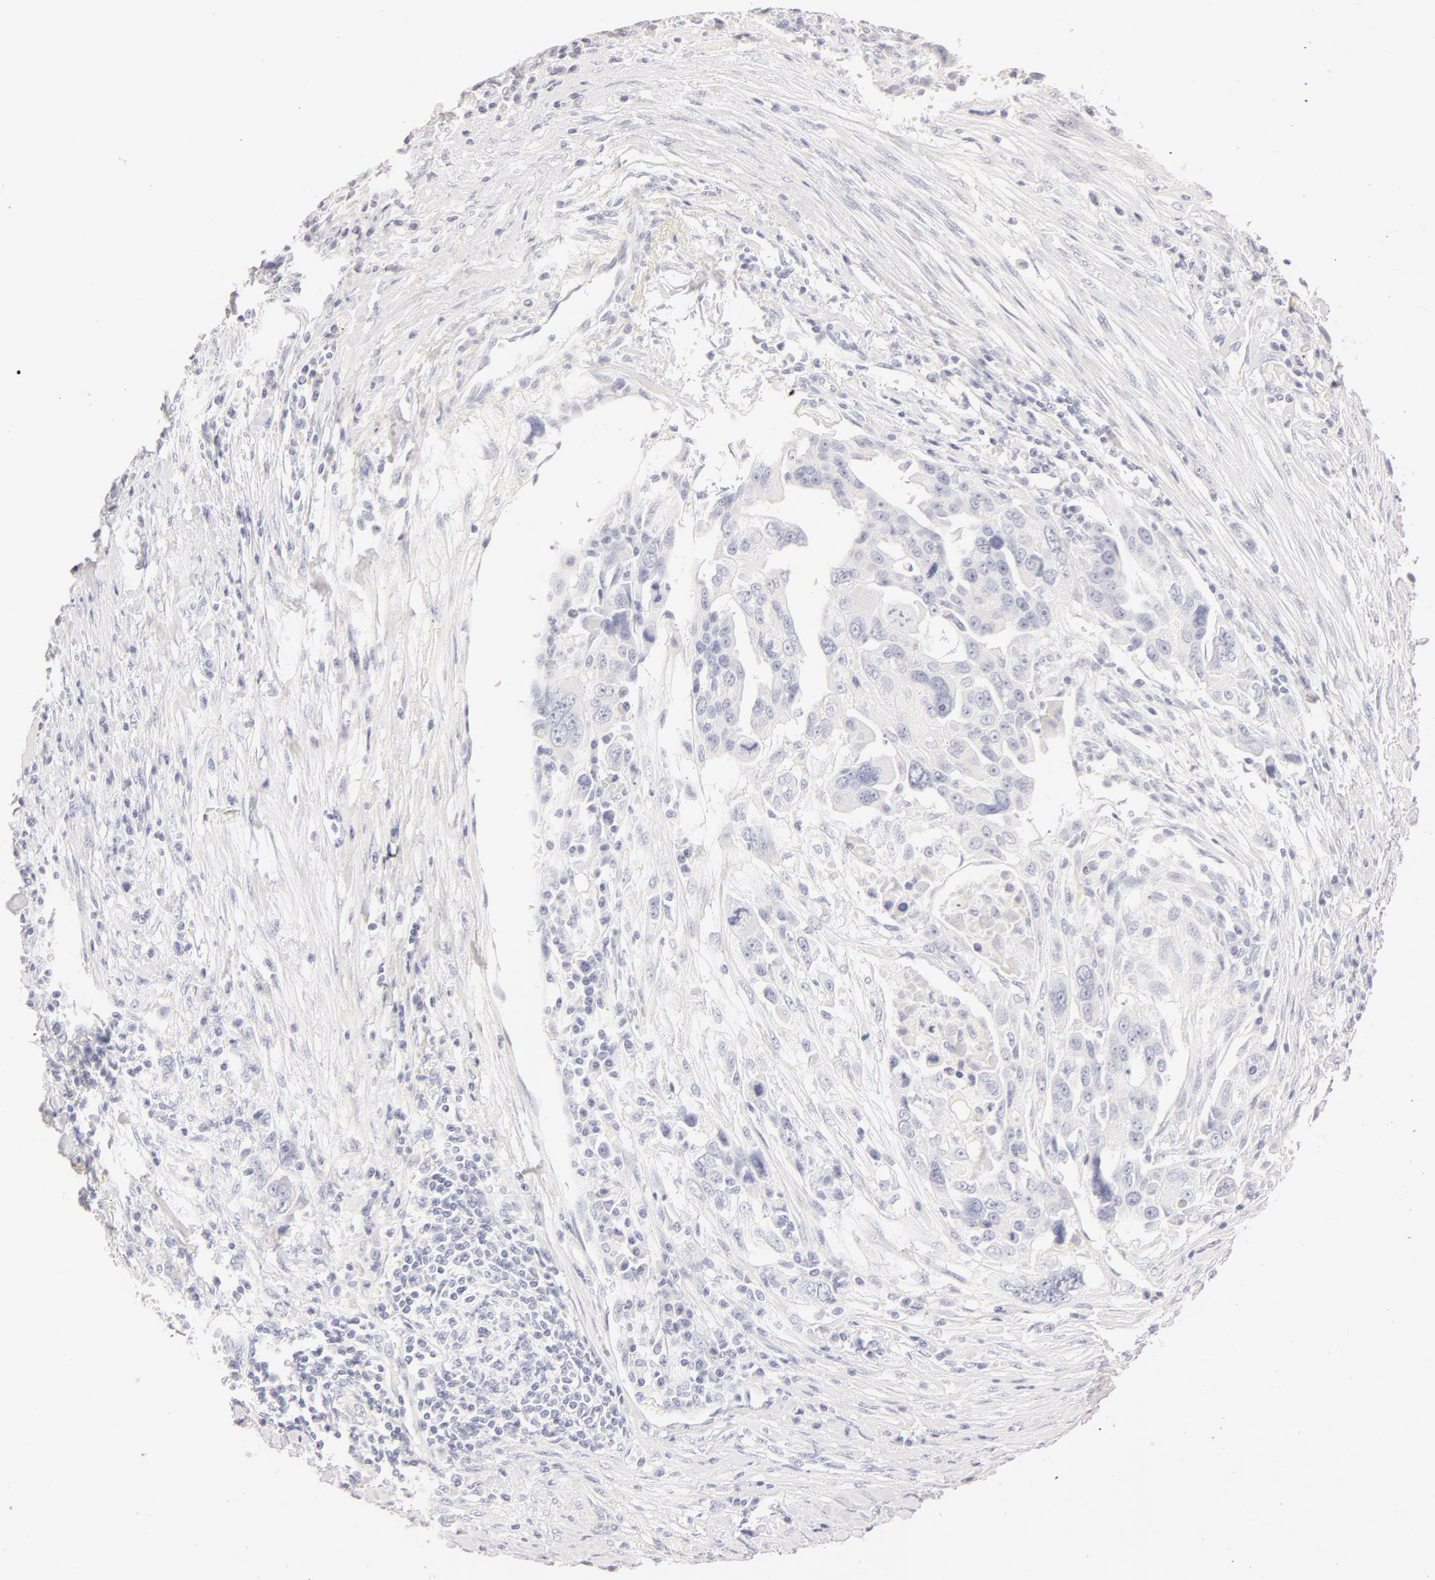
{"staining": {"intensity": "negative", "quantity": "none", "location": "none"}, "tissue": "ovarian cancer", "cell_type": "Tumor cells", "image_type": "cancer", "snomed": [{"axis": "morphology", "description": "Carcinoma, endometroid"}, {"axis": "topography", "description": "Ovary"}], "caption": "Tumor cells show no significant protein staining in ovarian cancer (endometroid carcinoma).", "gene": "LGALS7B", "patient": {"sex": "female", "age": 75}}